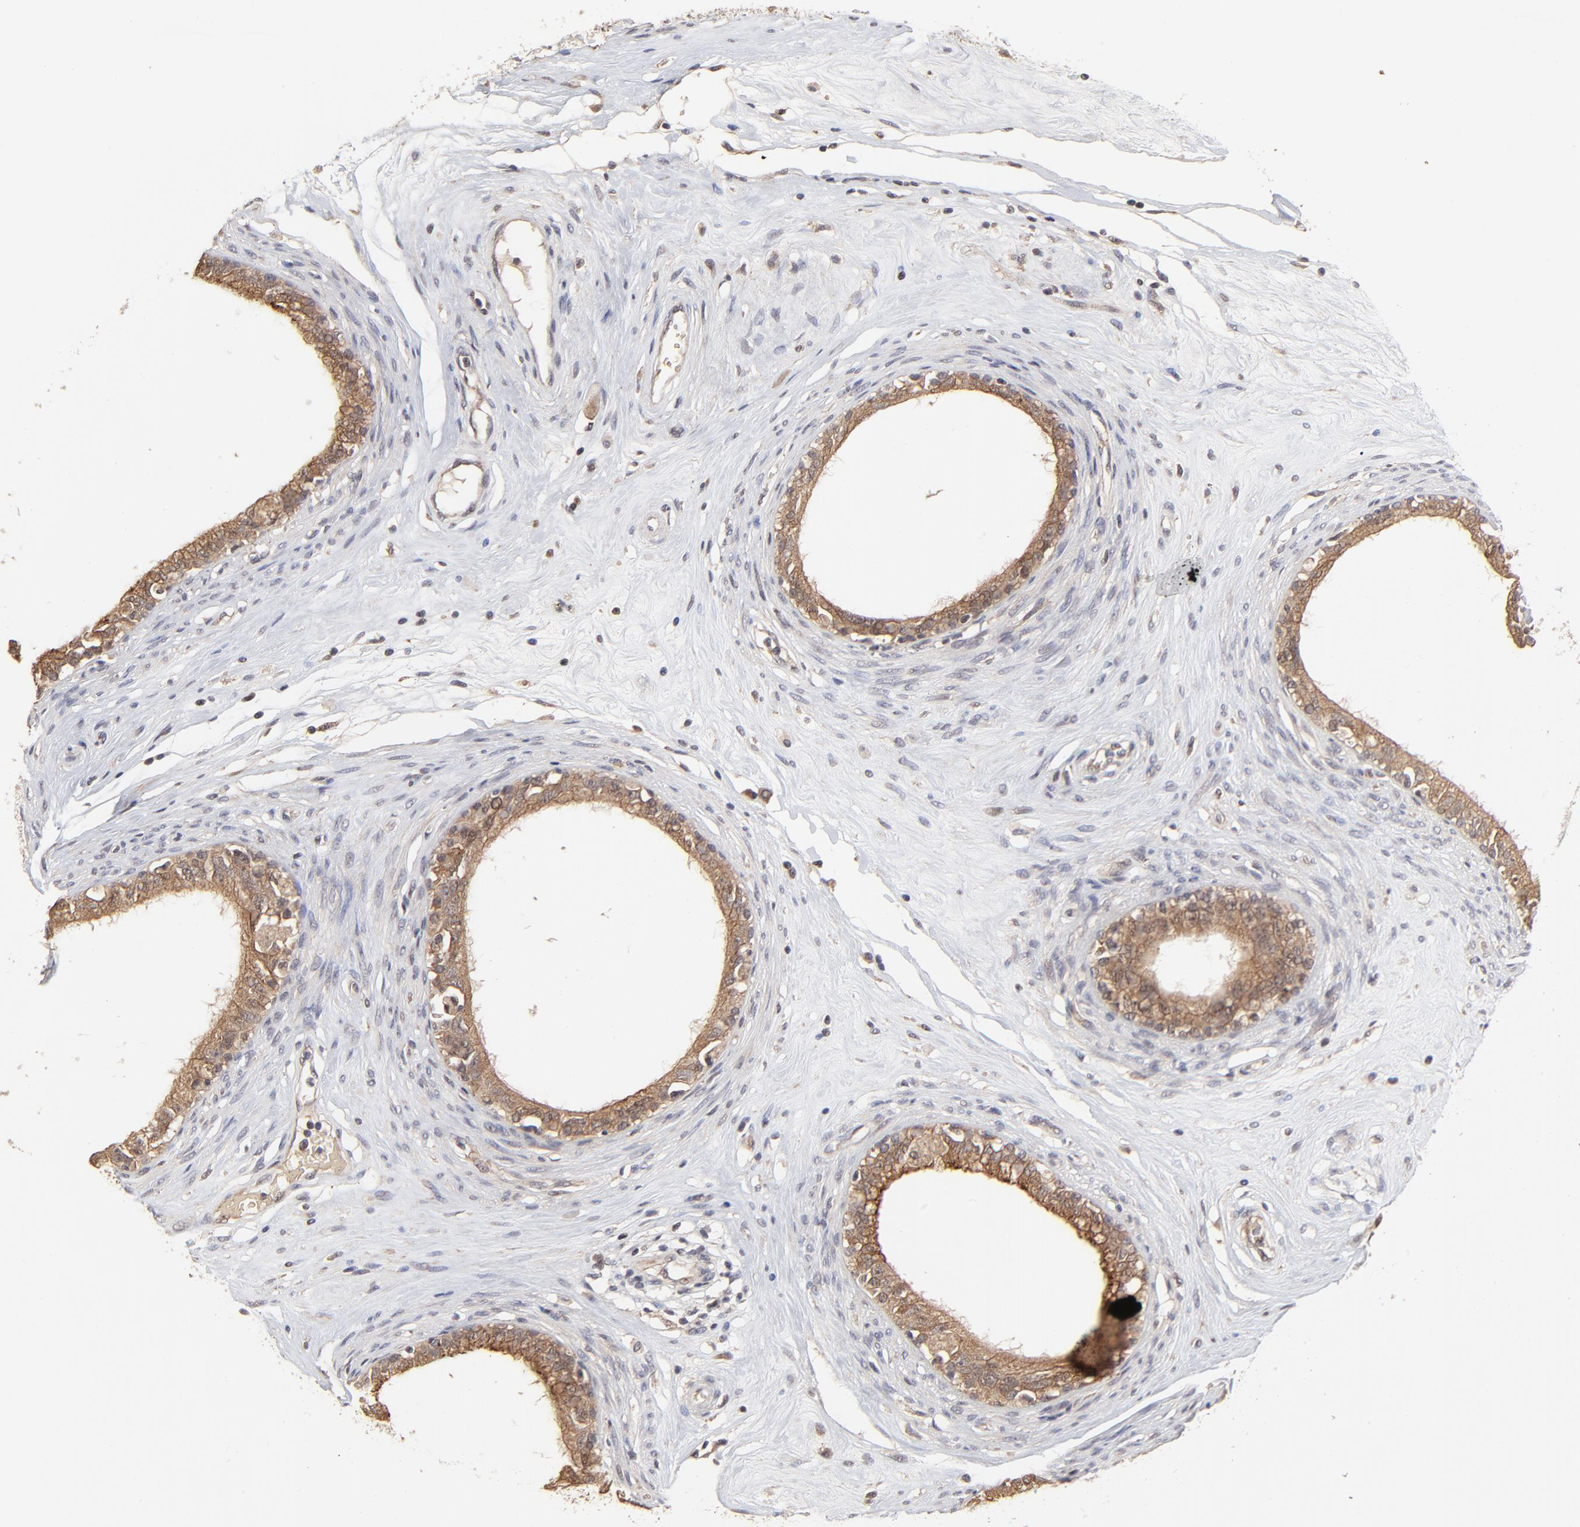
{"staining": {"intensity": "moderate", "quantity": ">75%", "location": "cytoplasmic/membranous"}, "tissue": "epididymis", "cell_type": "Glandular cells", "image_type": "normal", "snomed": [{"axis": "morphology", "description": "Normal tissue, NOS"}, {"axis": "morphology", "description": "Inflammation, NOS"}, {"axis": "topography", "description": "Epididymis"}], "caption": "Glandular cells display medium levels of moderate cytoplasmic/membranous positivity in about >75% of cells in unremarkable epididymis.", "gene": "FRMD8", "patient": {"sex": "male", "age": 84}}